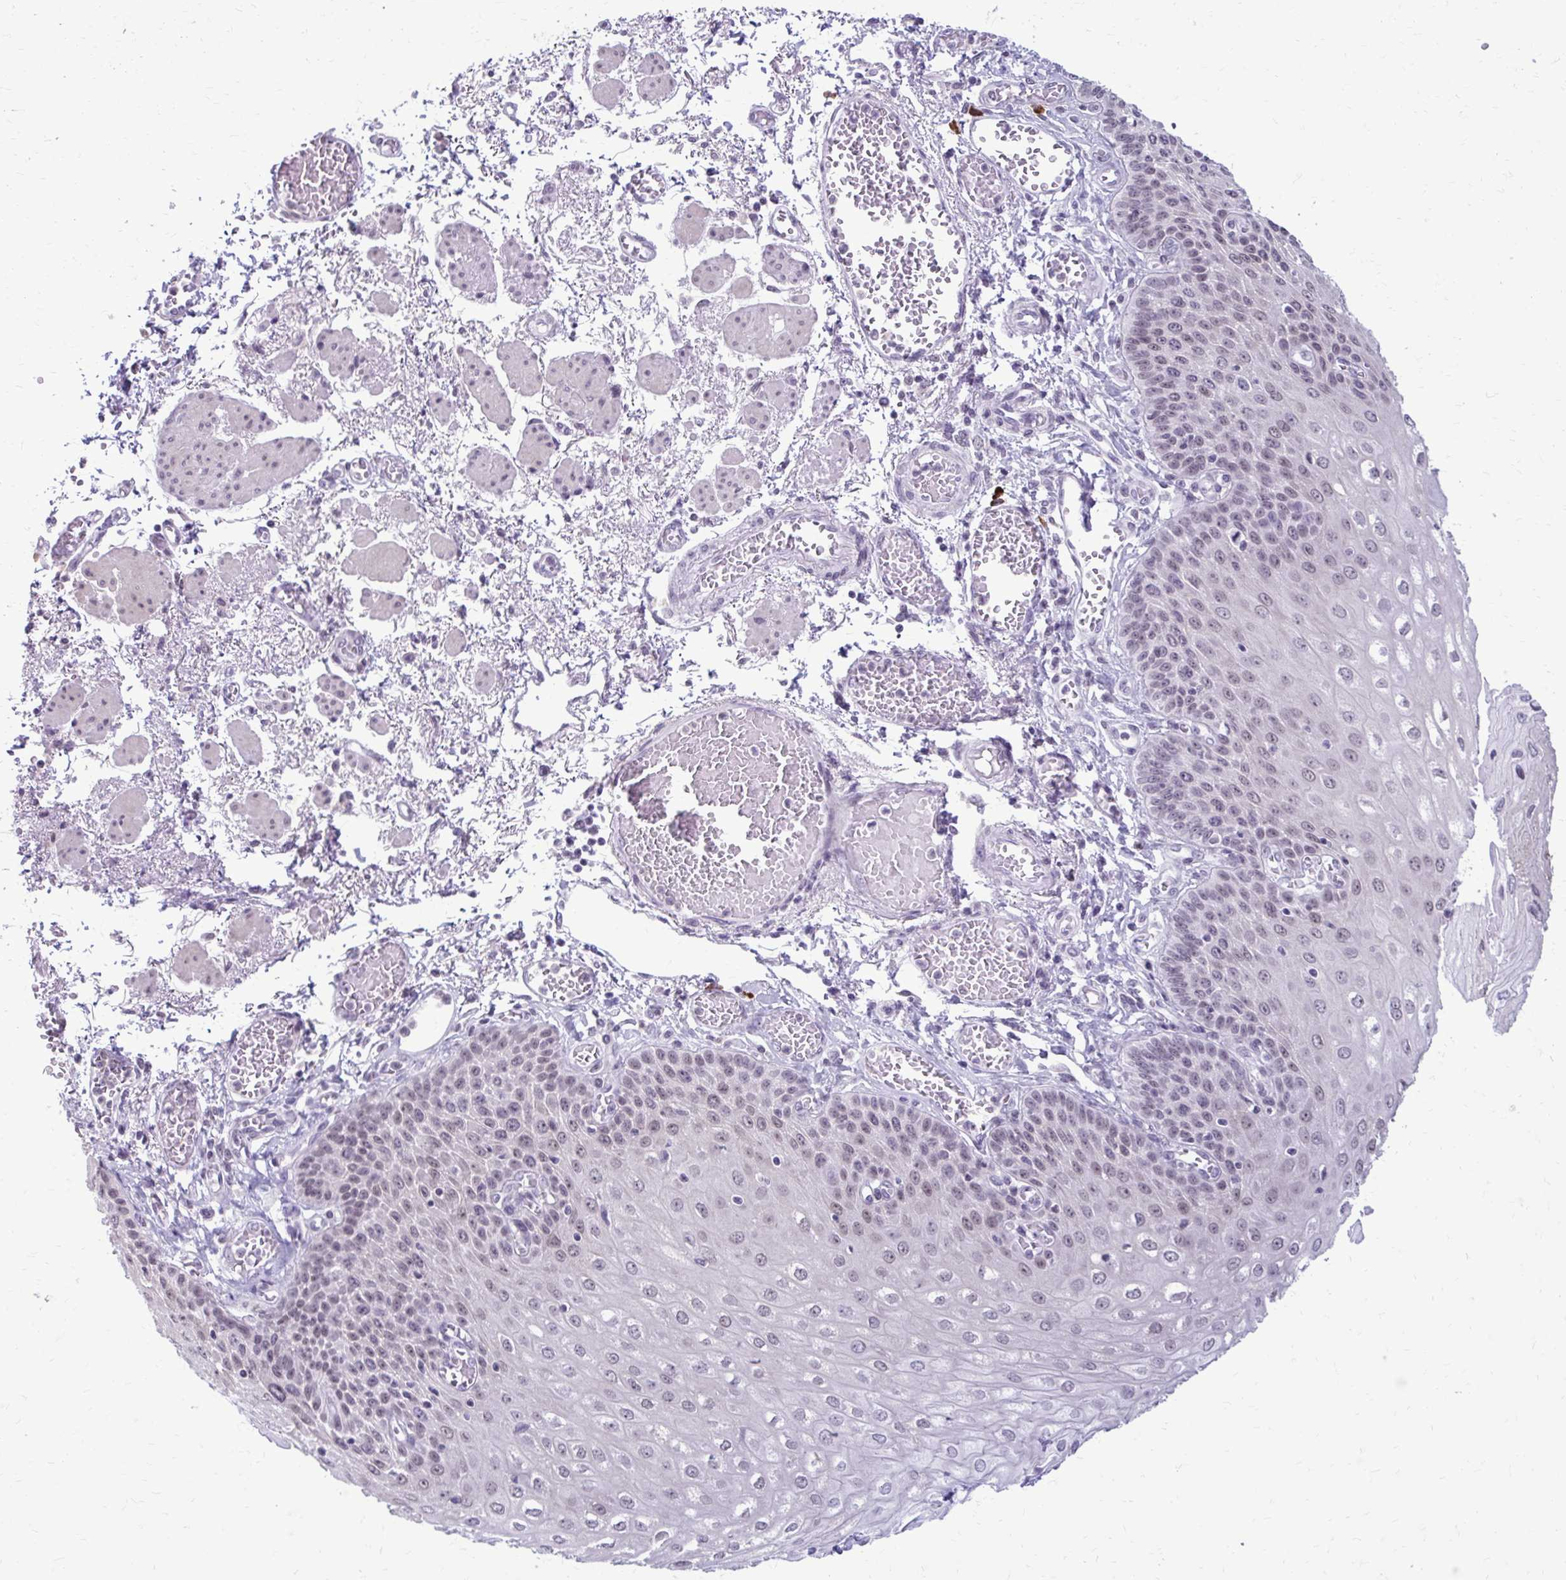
{"staining": {"intensity": "weak", "quantity": "25%-75%", "location": "nuclear"}, "tissue": "esophagus", "cell_type": "Squamous epithelial cells", "image_type": "normal", "snomed": [{"axis": "morphology", "description": "Normal tissue, NOS"}, {"axis": "morphology", "description": "Adenocarcinoma, NOS"}, {"axis": "topography", "description": "Esophagus"}], "caption": "Weak nuclear expression for a protein is appreciated in approximately 25%-75% of squamous epithelial cells of unremarkable esophagus using immunohistochemistry.", "gene": "PROSER1", "patient": {"sex": "male", "age": 81}}